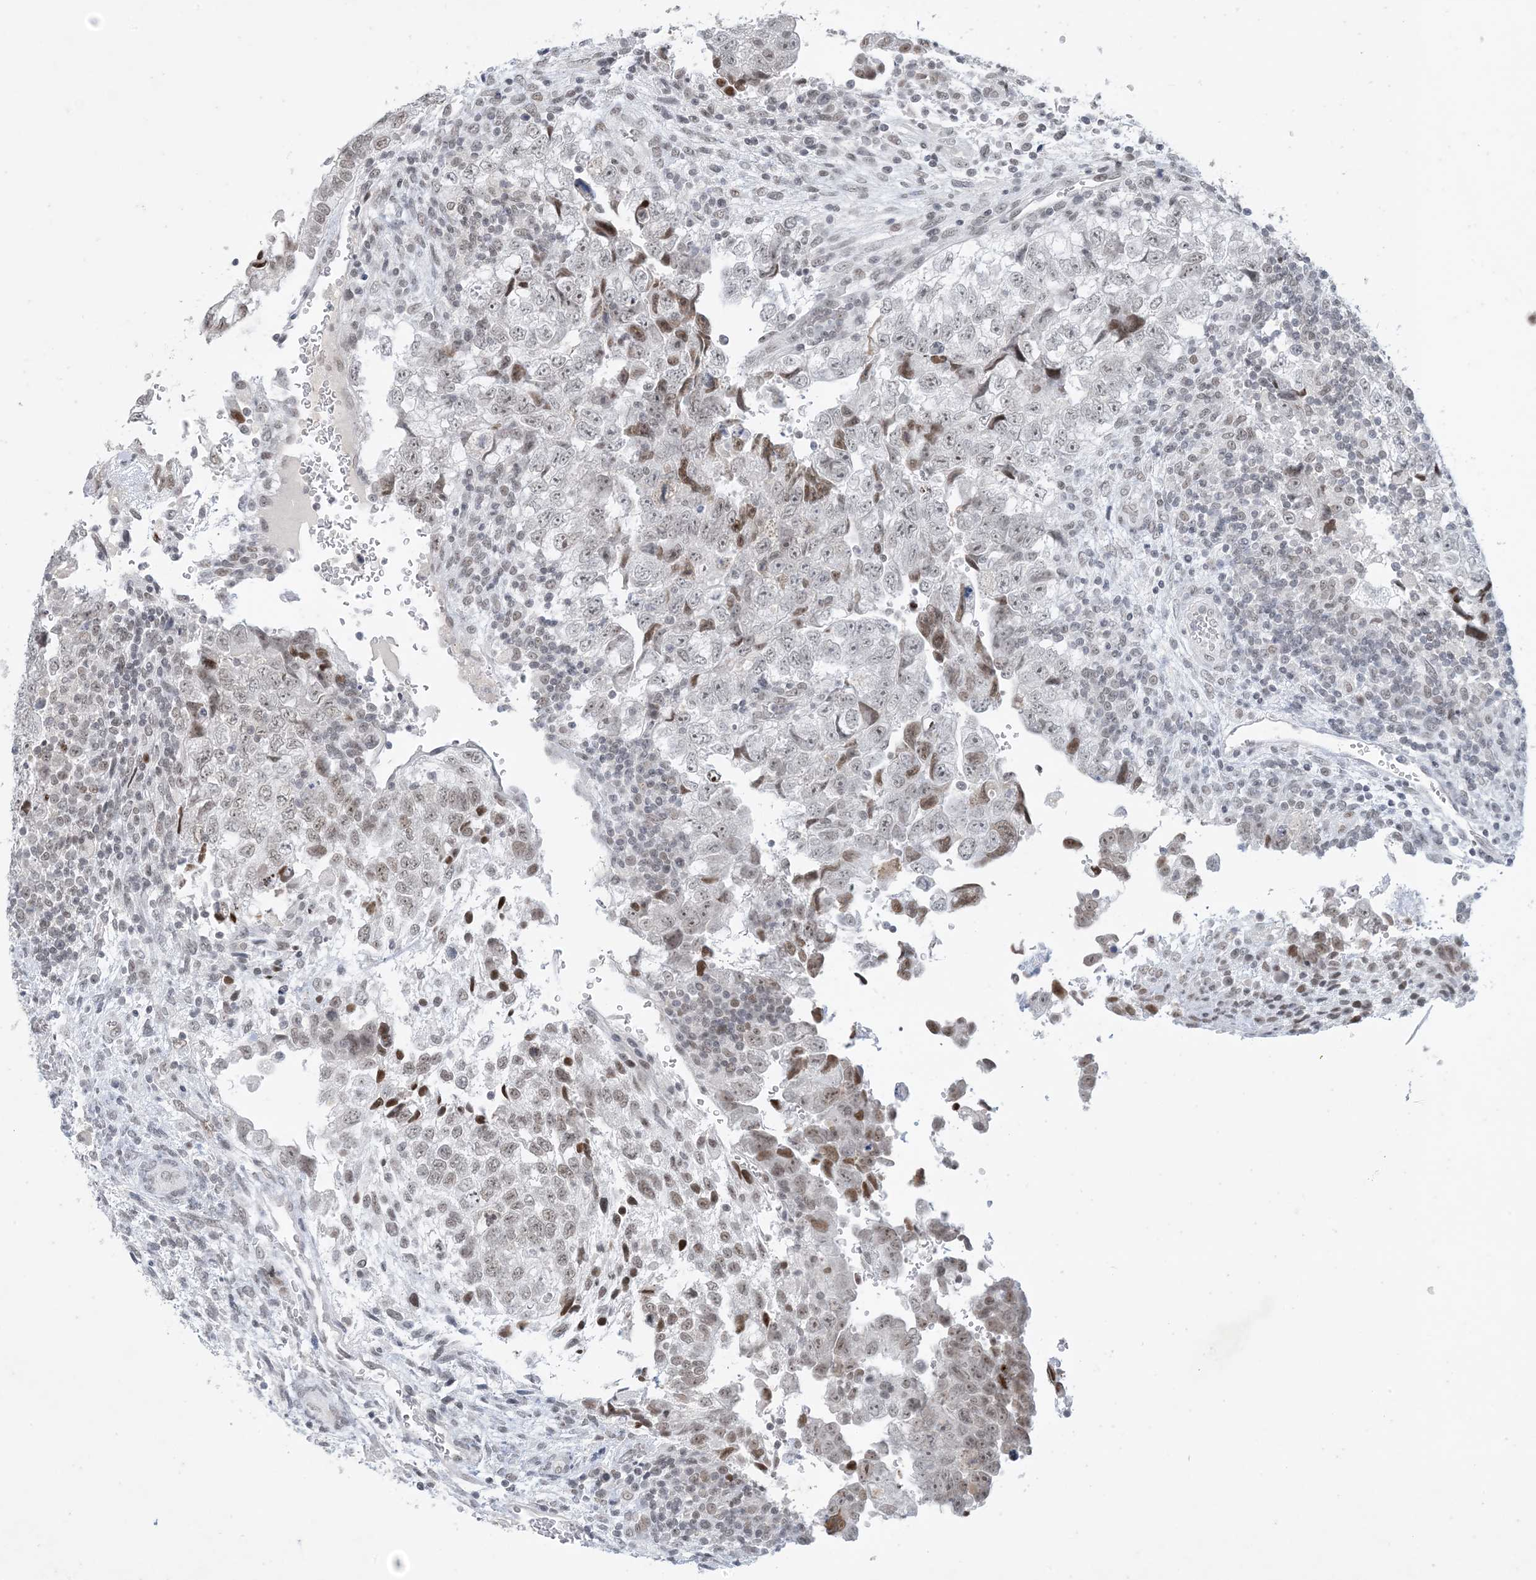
{"staining": {"intensity": "weak", "quantity": "25%-75%", "location": "nuclear"}, "tissue": "testis cancer", "cell_type": "Tumor cells", "image_type": "cancer", "snomed": [{"axis": "morphology", "description": "Carcinoma, Embryonal, NOS"}, {"axis": "topography", "description": "Testis"}], "caption": "Testis embryonal carcinoma stained with a protein marker displays weak staining in tumor cells.", "gene": "ZNF674", "patient": {"sex": "male", "age": 37}}